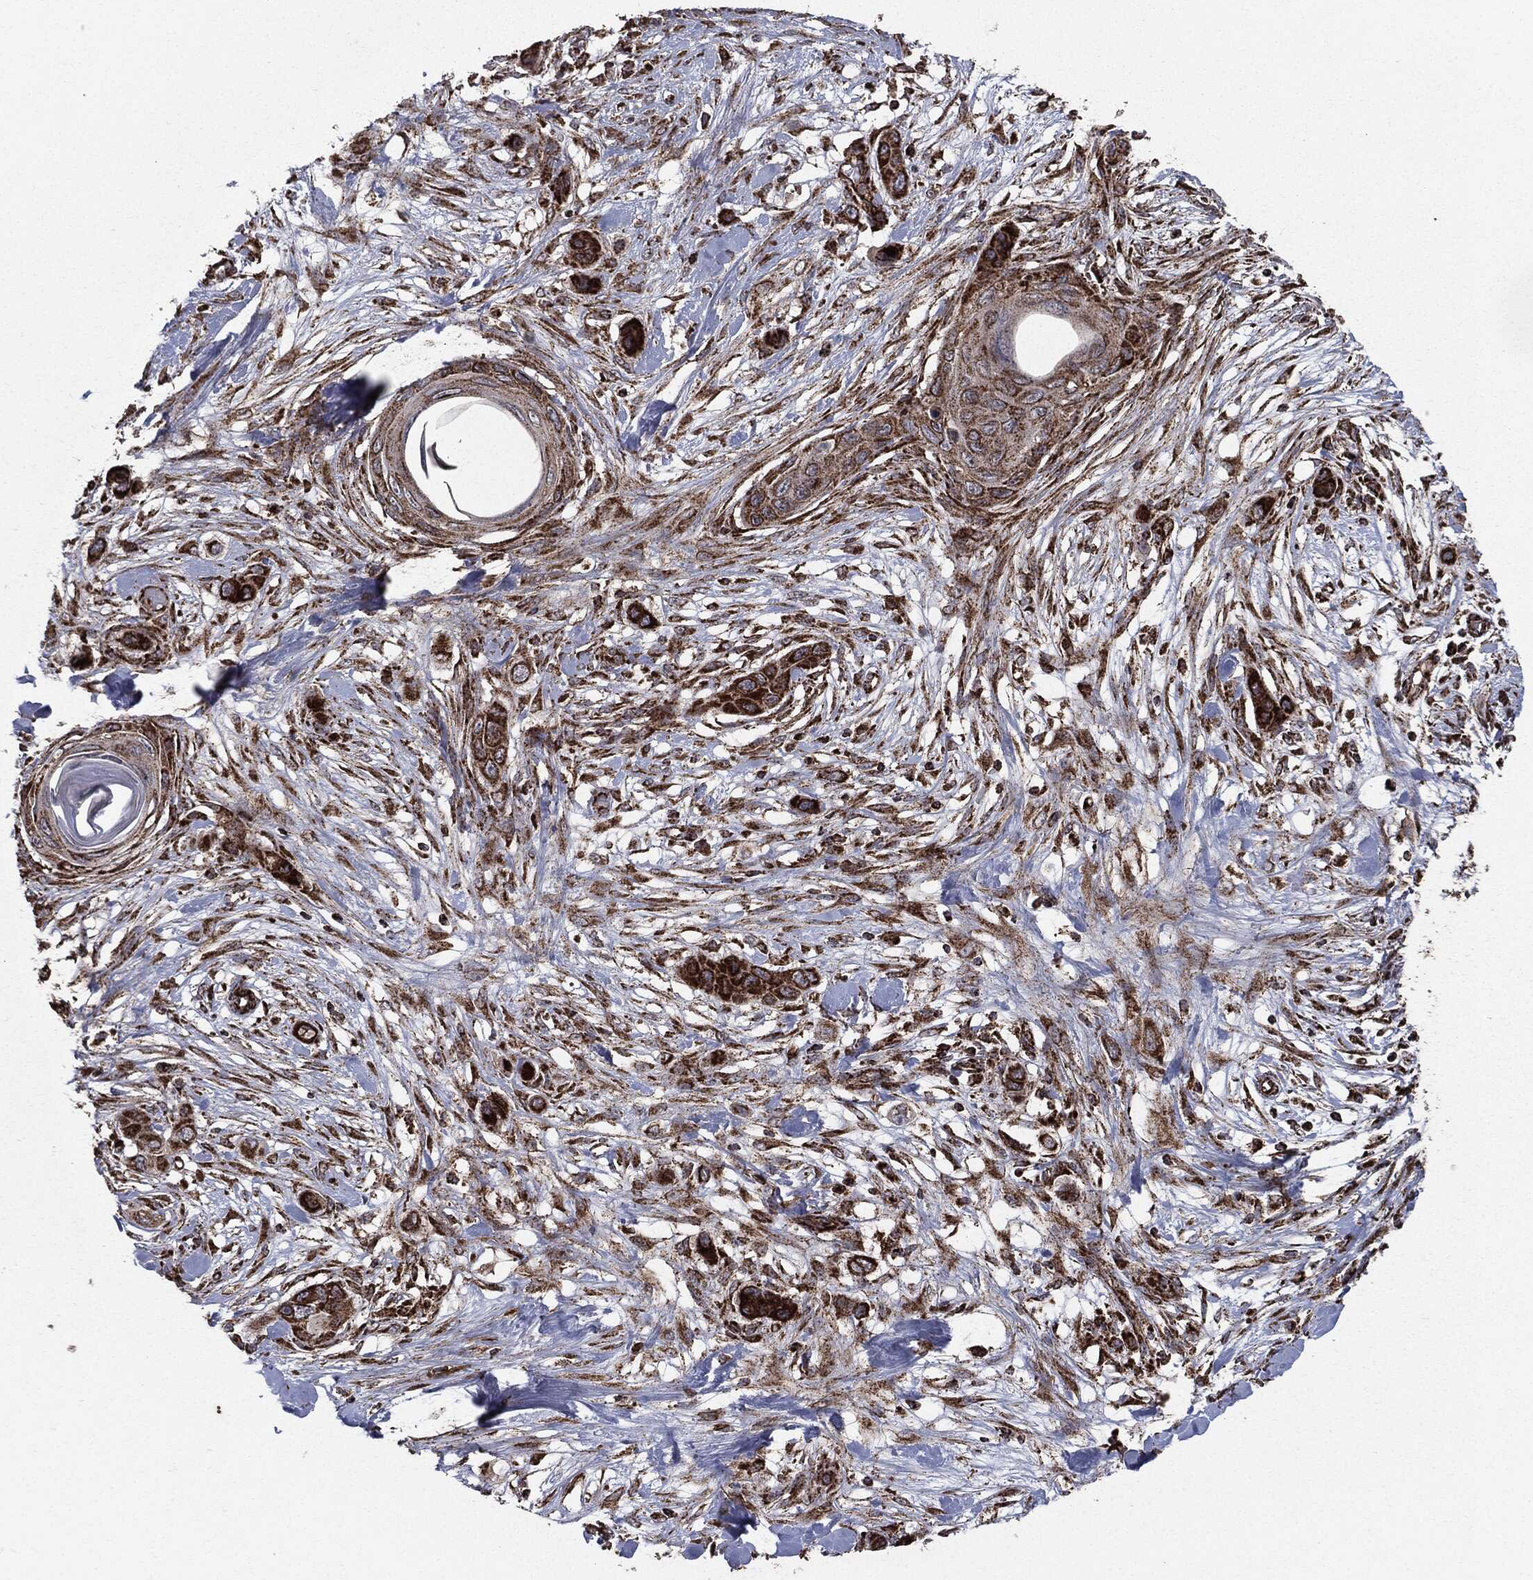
{"staining": {"intensity": "strong", "quantity": ">75%", "location": "cytoplasmic/membranous"}, "tissue": "skin cancer", "cell_type": "Tumor cells", "image_type": "cancer", "snomed": [{"axis": "morphology", "description": "Squamous cell carcinoma, NOS"}, {"axis": "topography", "description": "Skin"}], "caption": "Immunohistochemistry (IHC) histopathology image of human skin squamous cell carcinoma stained for a protein (brown), which displays high levels of strong cytoplasmic/membranous expression in approximately >75% of tumor cells.", "gene": "MAP2K1", "patient": {"sex": "male", "age": 79}}